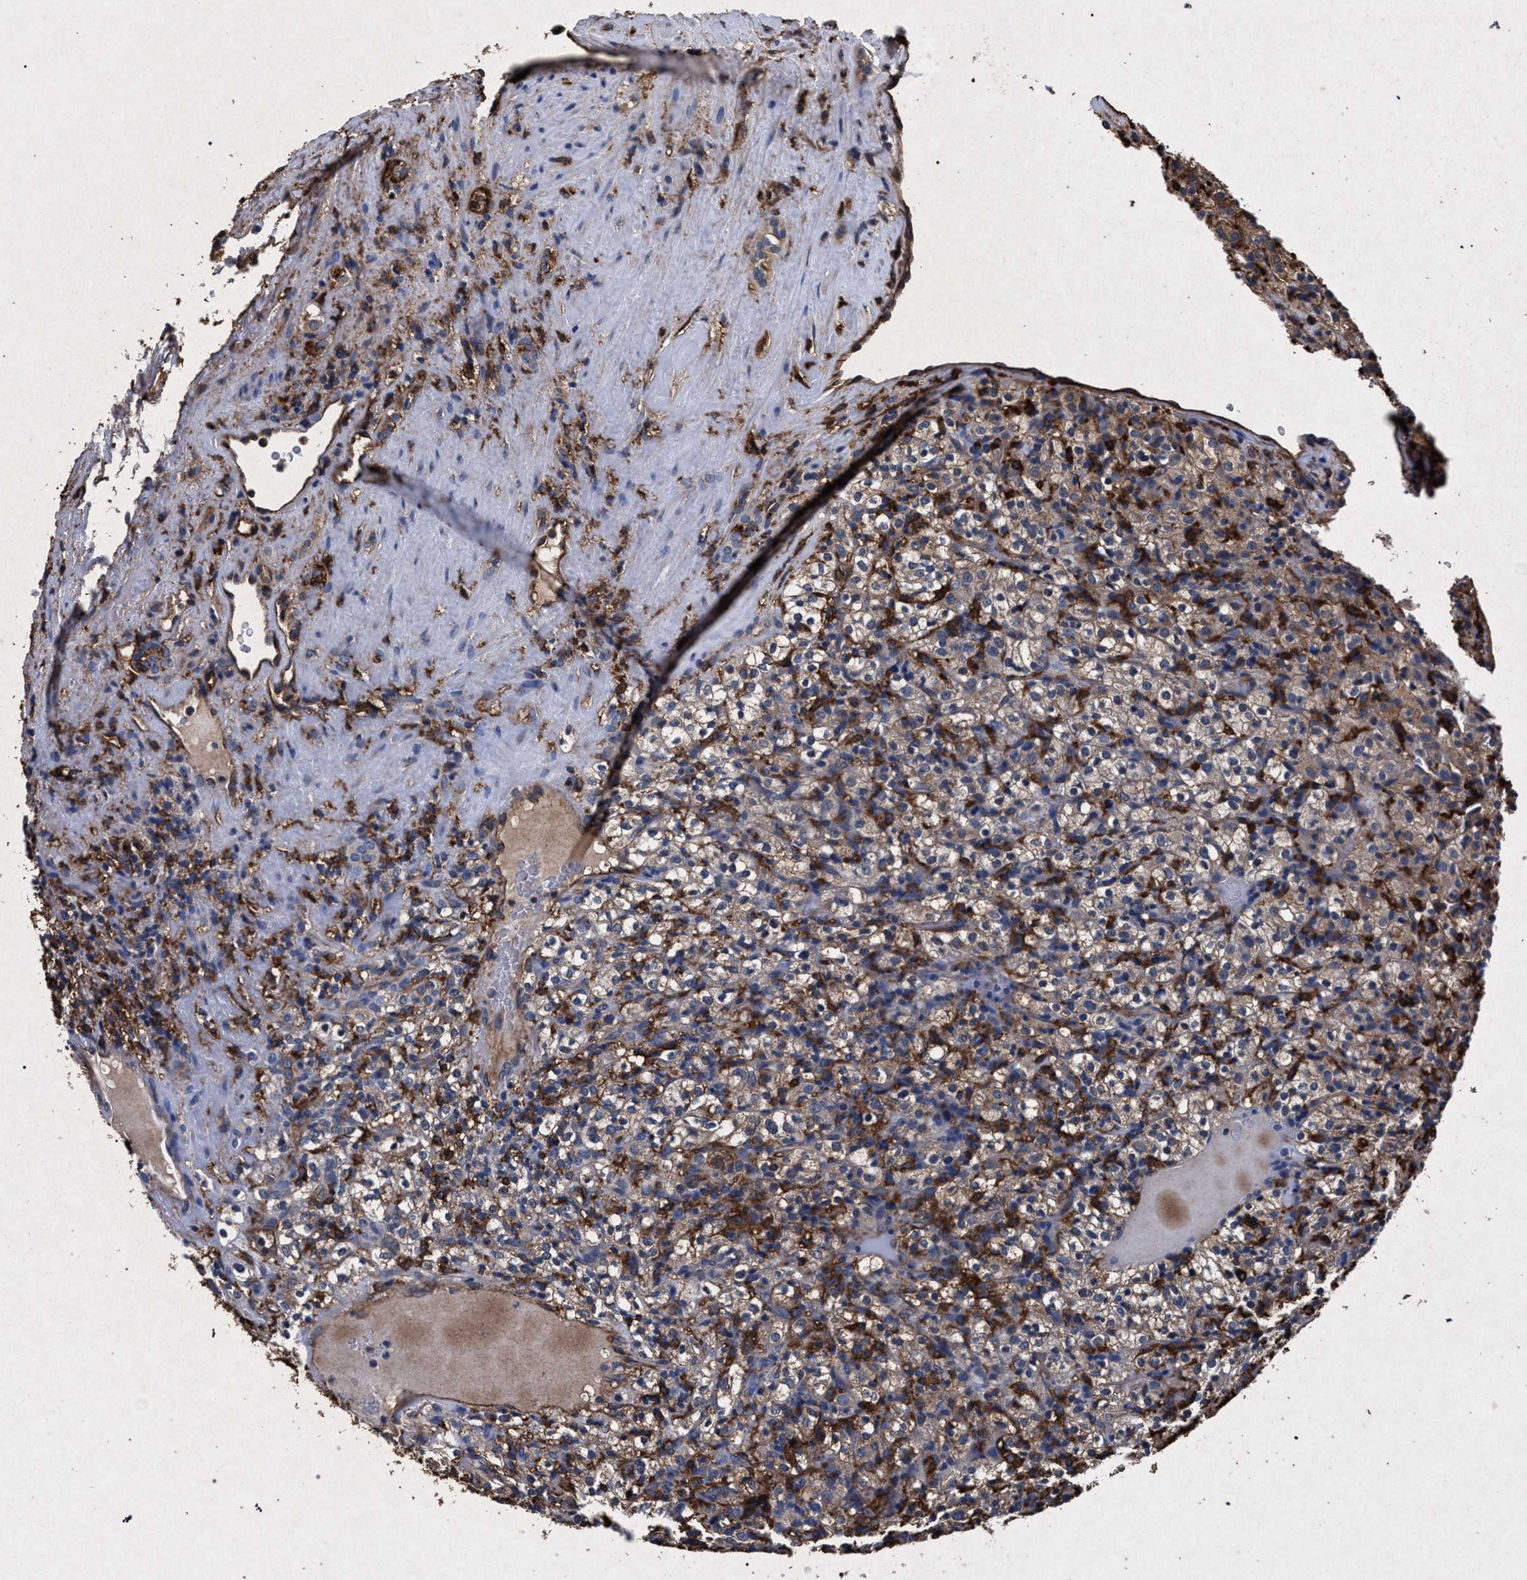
{"staining": {"intensity": "moderate", "quantity": "25%-75%", "location": "cytoplasmic/membranous"}, "tissue": "renal cancer", "cell_type": "Tumor cells", "image_type": "cancer", "snomed": [{"axis": "morphology", "description": "Normal tissue, NOS"}, {"axis": "morphology", "description": "Adenocarcinoma, NOS"}, {"axis": "topography", "description": "Kidney"}], "caption": "Renal cancer (adenocarcinoma) tissue exhibits moderate cytoplasmic/membranous positivity in about 25%-75% of tumor cells, visualized by immunohistochemistry.", "gene": "MARCKS", "patient": {"sex": "female", "age": 72}}